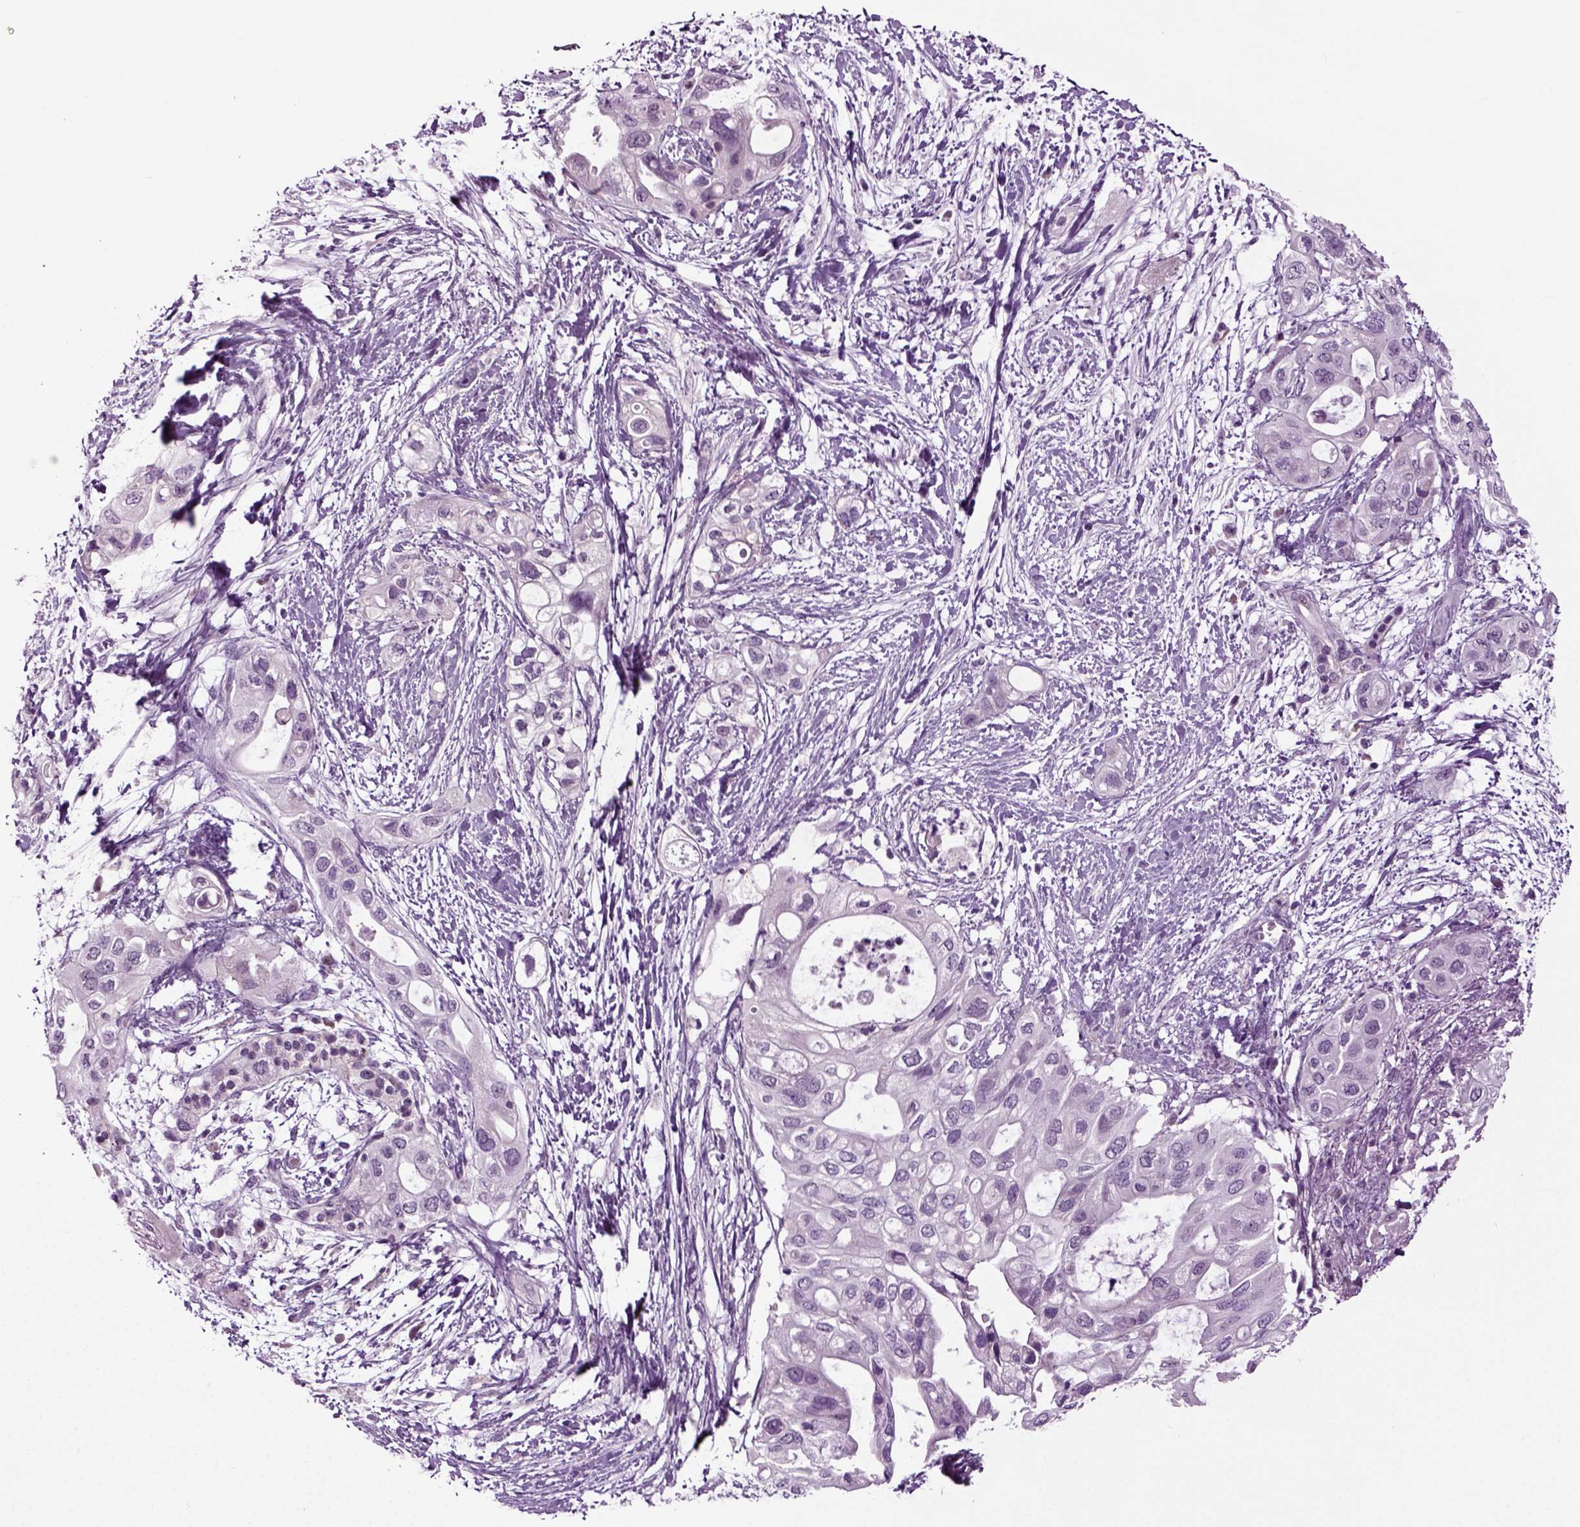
{"staining": {"intensity": "negative", "quantity": "none", "location": "none"}, "tissue": "pancreatic cancer", "cell_type": "Tumor cells", "image_type": "cancer", "snomed": [{"axis": "morphology", "description": "Adenocarcinoma, NOS"}, {"axis": "topography", "description": "Pancreas"}], "caption": "The photomicrograph displays no significant staining in tumor cells of pancreatic adenocarcinoma. (DAB (3,3'-diaminobenzidine) IHC, high magnification).", "gene": "SPATA17", "patient": {"sex": "female", "age": 72}}